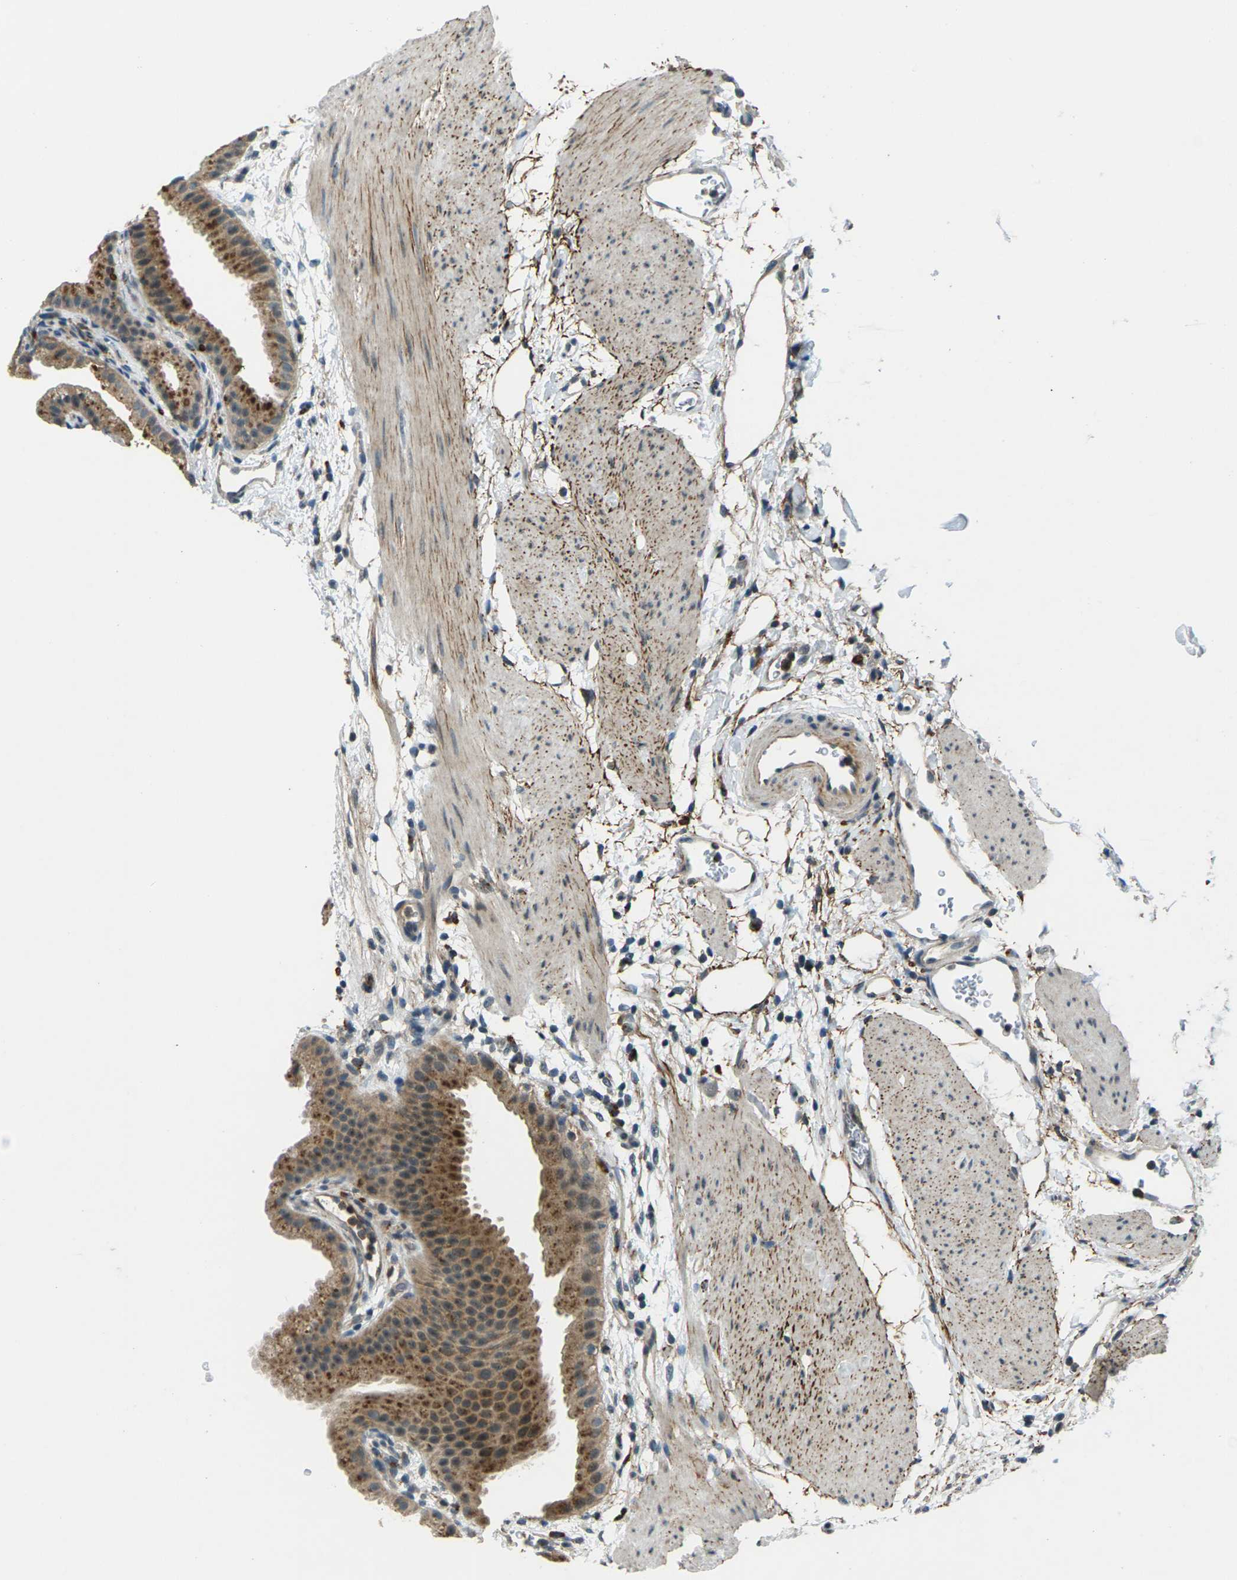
{"staining": {"intensity": "moderate", "quantity": ">75%", "location": "cytoplasmic/membranous"}, "tissue": "gallbladder", "cell_type": "Glandular cells", "image_type": "normal", "snomed": [{"axis": "morphology", "description": "Normal tissue, NOS"}, {"axis": "topography", "description": "Gallbladder"}], "caption": "The photomicrograph reveals staining of benign gallbladder, revealing moderate cytoplasmic/membranous protein positivity (brown color) within glandular cells. (DAB (3,3'-diaminobenzidine) = brown stain, brightfield microscopy at high magnification).", "gene": "SLC31A2", "patient": {"sex": "female", "age": 64}}